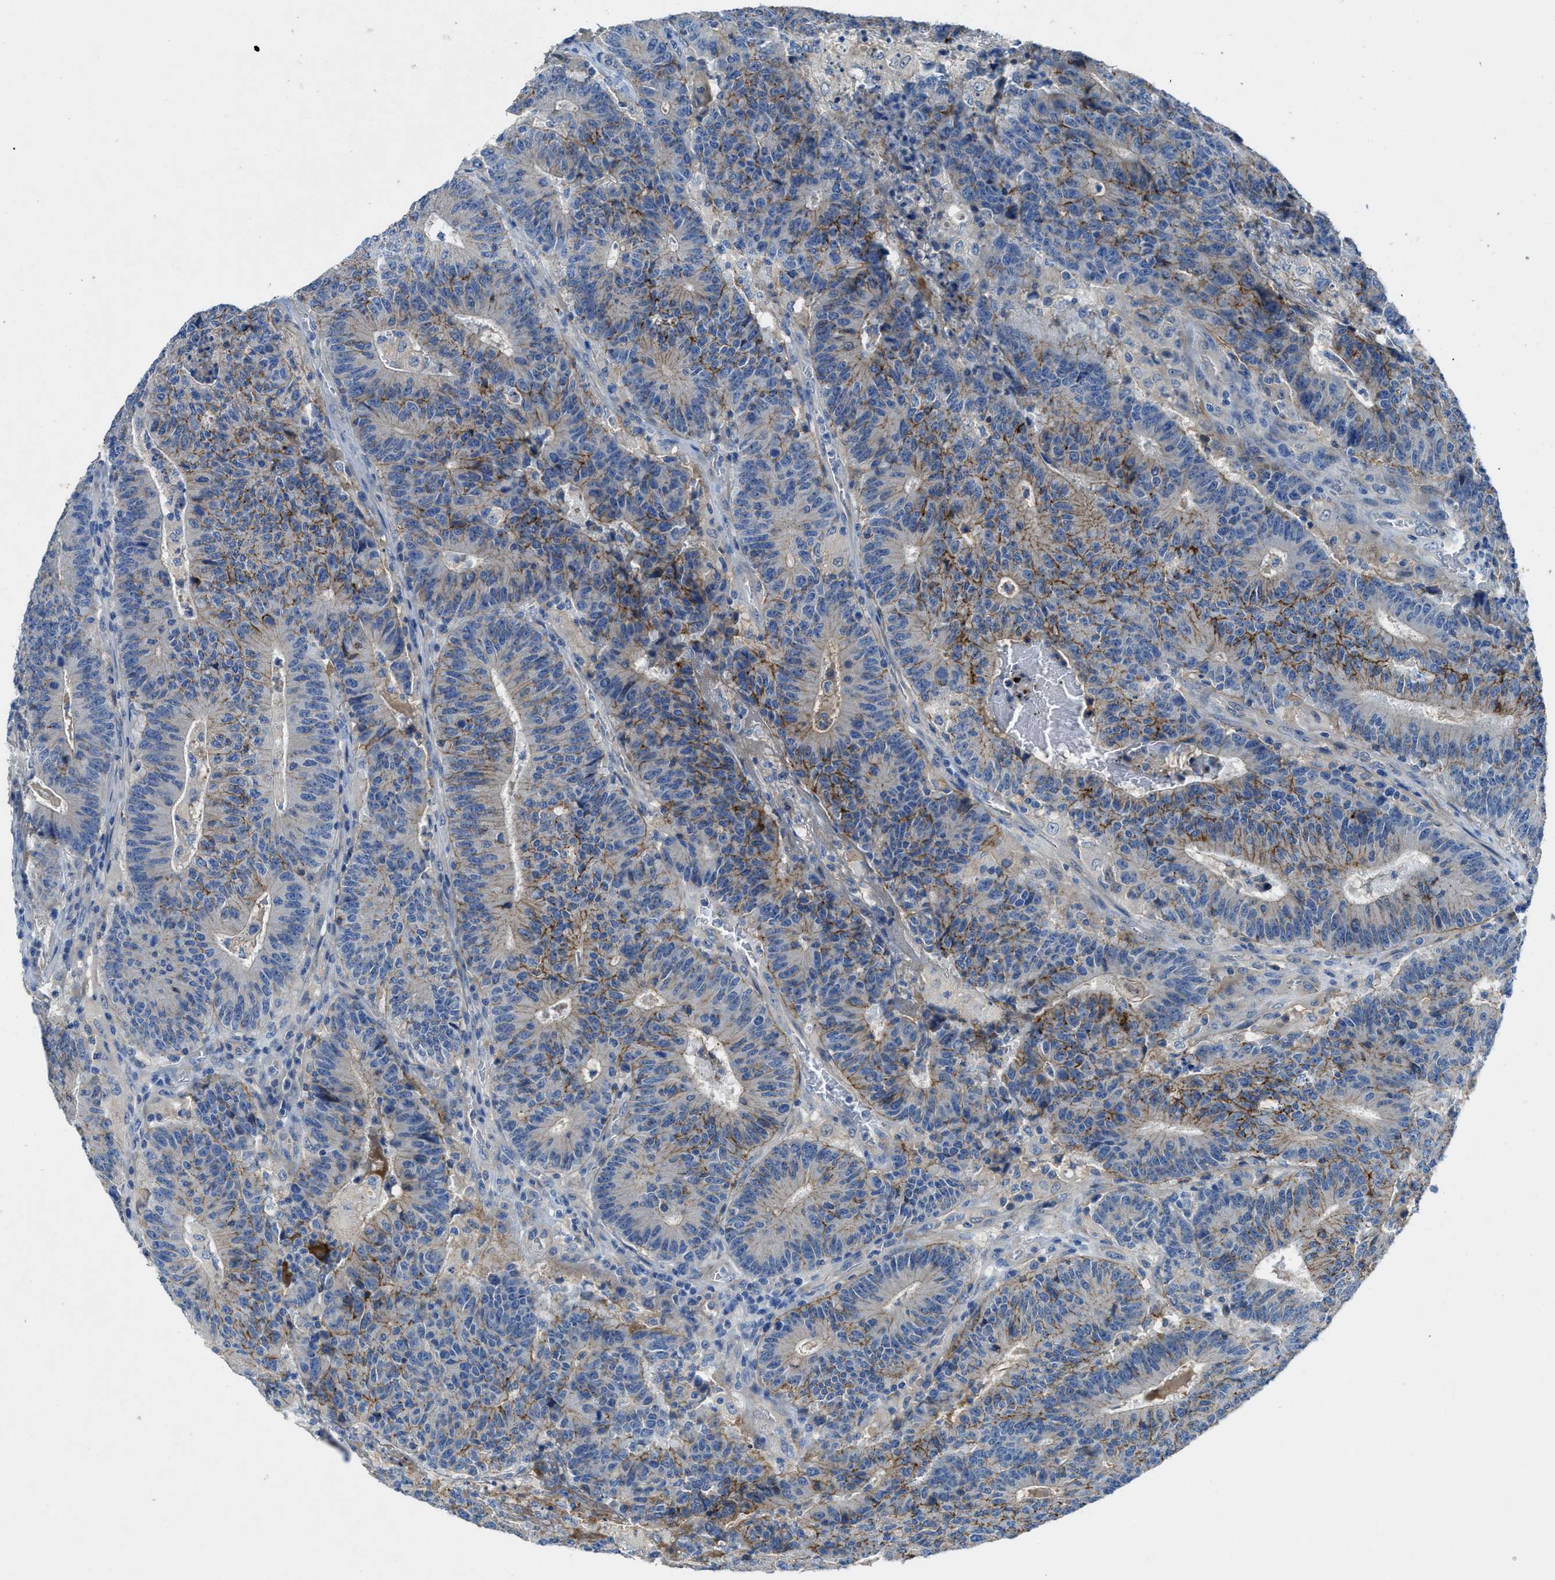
{"staining": {"intensity": "moderate", "quantity": "25%-75%", "location": "cytoplasmic/membranous"}, "tissue": "colorectal cancer", "cell_type": "Tumor cells", "image_type": "cancer", "snomed": [{"axis": "morphology", "description": "Normal tissue, NOS"}, {"axis": "morphology", "description": "Adenocarcinoma, NOS"}, {"axis": "topography", "description": "Colon"}], "caption": "Protein expression analysis of human colorectal adenocarcinoma reveals moderate cytoplasmic/membranous expression in about 25%-75% of tumor cells. The staining is performed using DAB brown chromogen to label protein expression. The nuclei are counter-stained blue using hematoxylin.", "gene": "PTGFRN", "patient": {"sex": "female", "age": 75}}